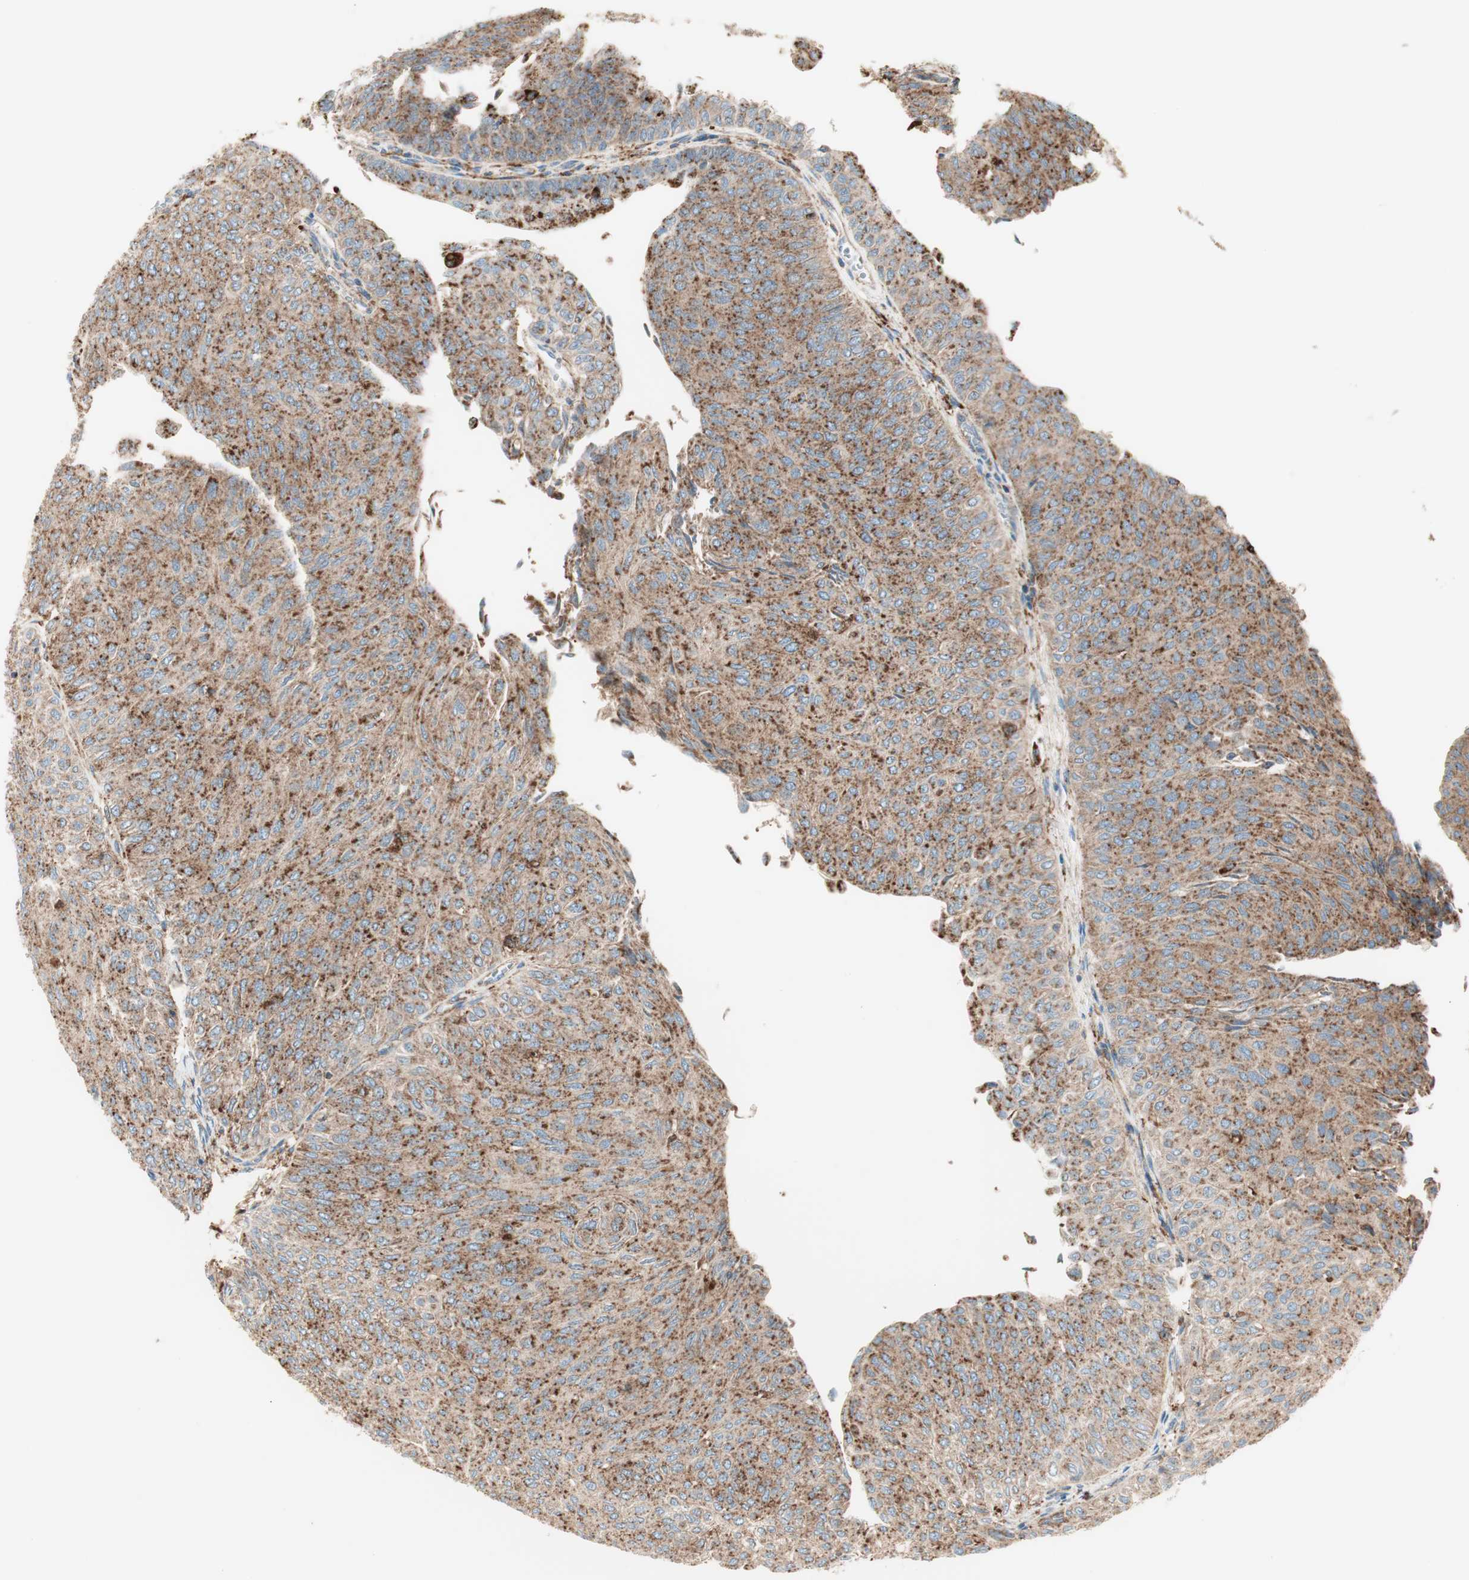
{"staining": {"intensity": "moderate", "quantity": ">75%", "location": "cytoplasmic/membranous"}, "tissue": "urothelial cancer", "cell_type": "Tumor cells", "image_type": "cancer", "snomed": [{"axis": "morphology", "description": "Urothelial carcinoma, Low grade"}, {"axis": "topography", "description": "Urinary bladder"}], "caption": "Protein expression analysis of human urothelial carcinoma (low-grade) reveals moderate cytoplasmic/membranous expression in approximately >75% of tumor cells.", "gene": "ATP6V1G1", "patient": {"sex": "male", "age": 78}}